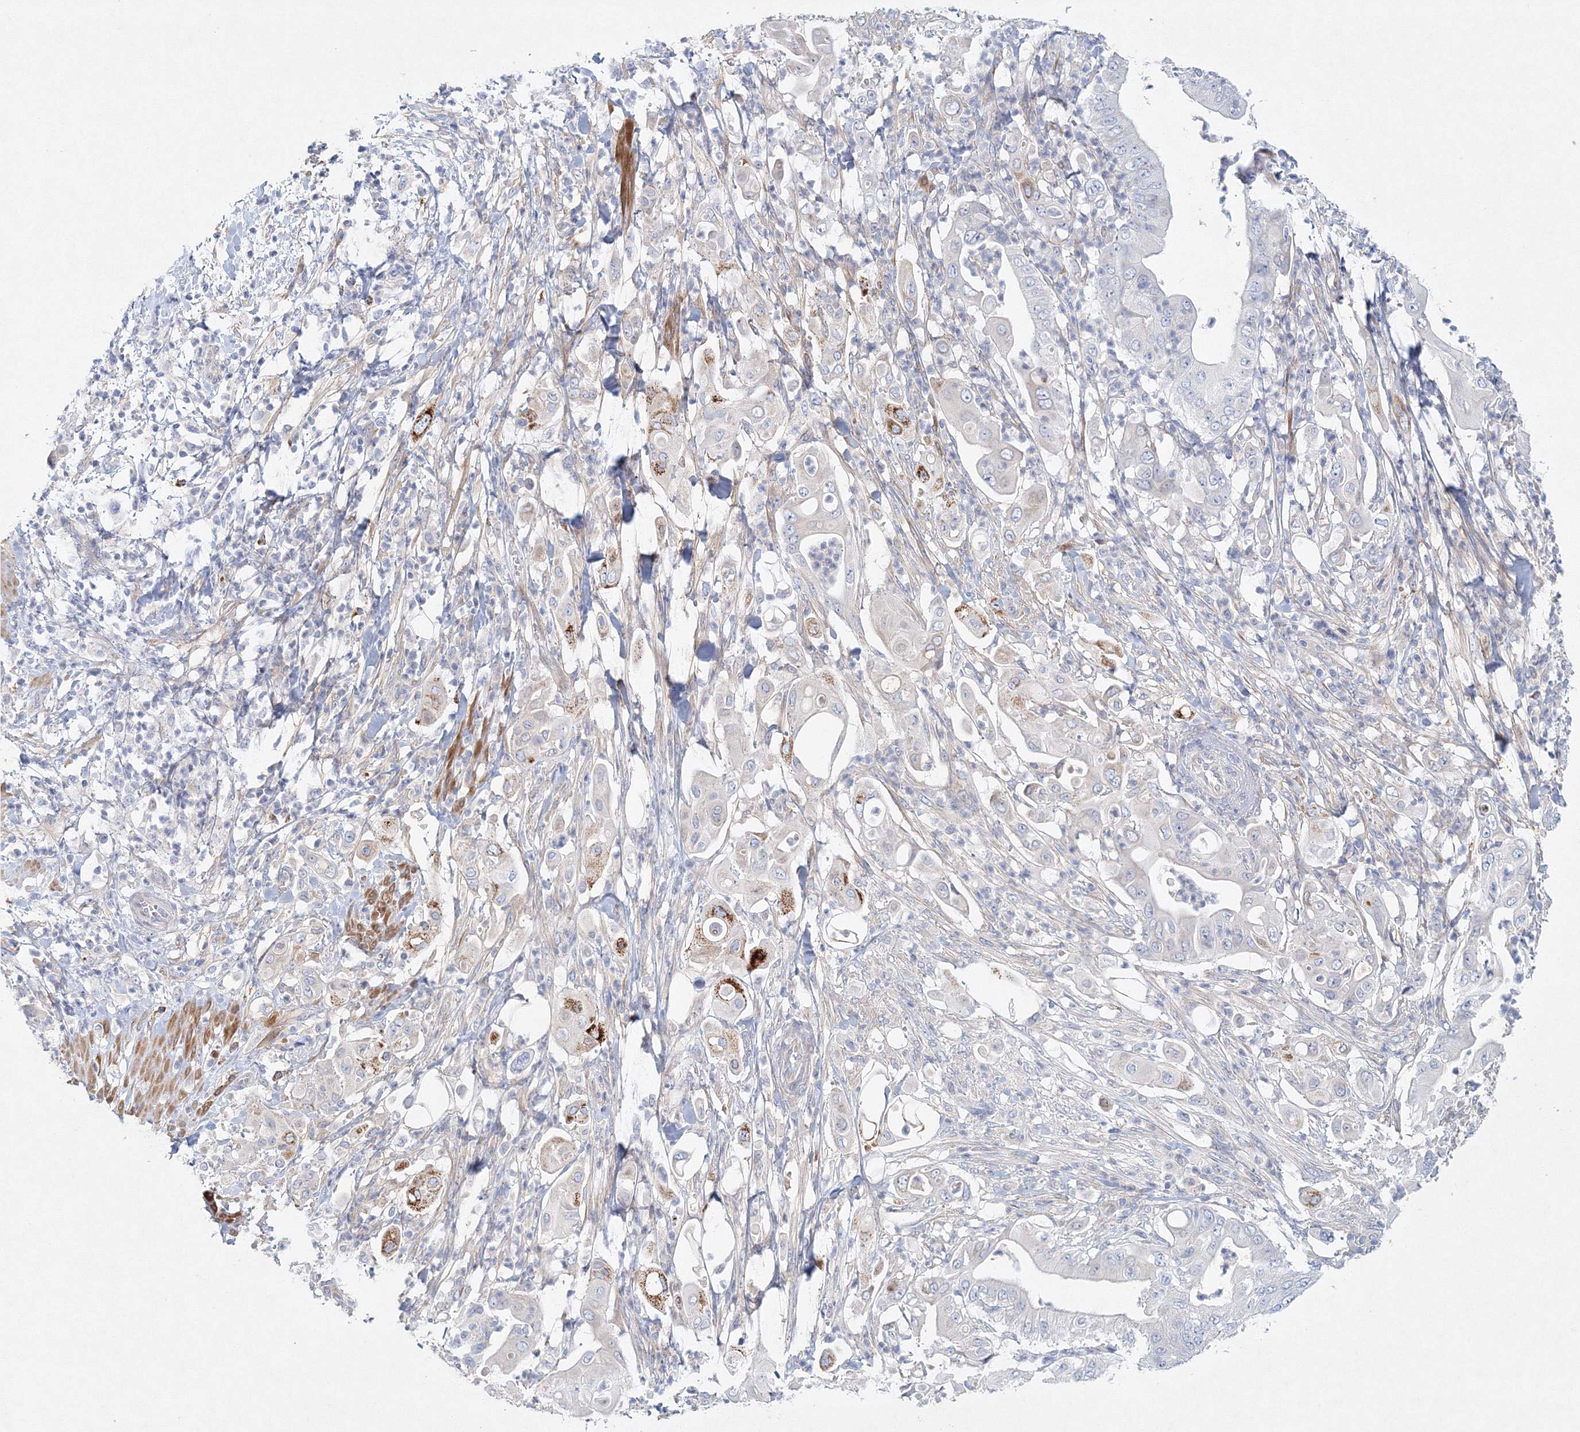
{"staining": {"intensity": "moderate", "quantity": "<25%", "location": "cytoplasmic/membranous"}, "tissue": "pancreatic cancer", "cell_type": "Tumor cells", "image_type": "cancer", "snomed": [{"axis": "morphology", "description": "Adenocarcinoma, NOS"}, {"axis": "topography", "description": "Pancreas"}], "caption": "Immunohistochemical staining of pancreatic cancer reveals low levels of moderate cytoplasmic/membranous staining in about <25% of tumor cells. (IHC, brightfield microscopy, high magnification).", "gene": "DNAH1", "patient": {"sex": "female", "age": 77}}